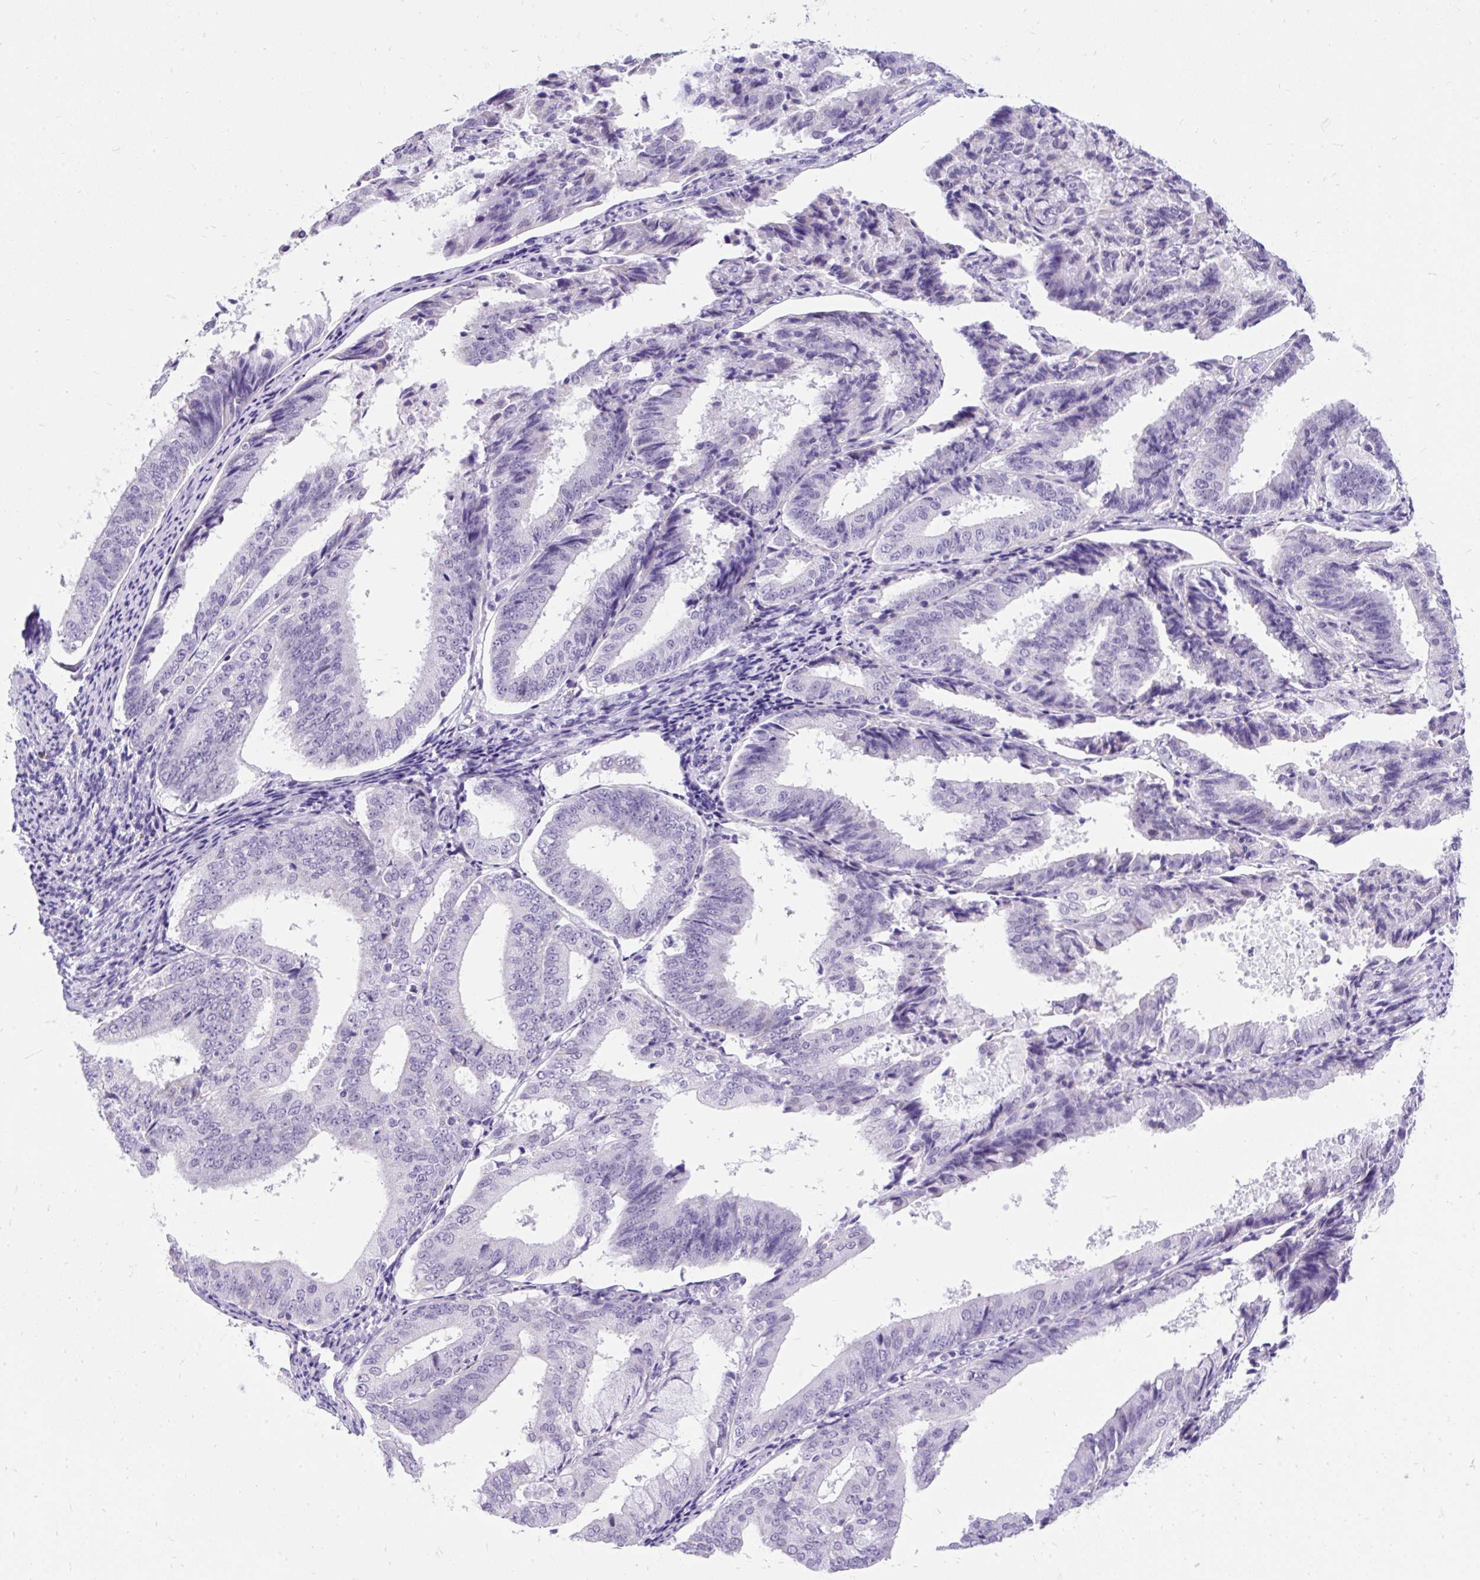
{"staining": {"intensity": "negative", "quantity": "none", "location": "none"}, "tissue": "endometrial cancer", "cell_type": "Tumor cells", "image_type": "cancer", "snomed": [{"axis": "morphology", "description": "Adenocarcinoma, NOS"}, {"axis": "topography", "description": "Endometrium"}], "caption": "Protein analysis of endometrial cancer (adenocarcinoma) demonstrates no significant staining in tumor cells.", "gene": "SCGB1A1", "patient": {"sex": "female", "age": 63}}